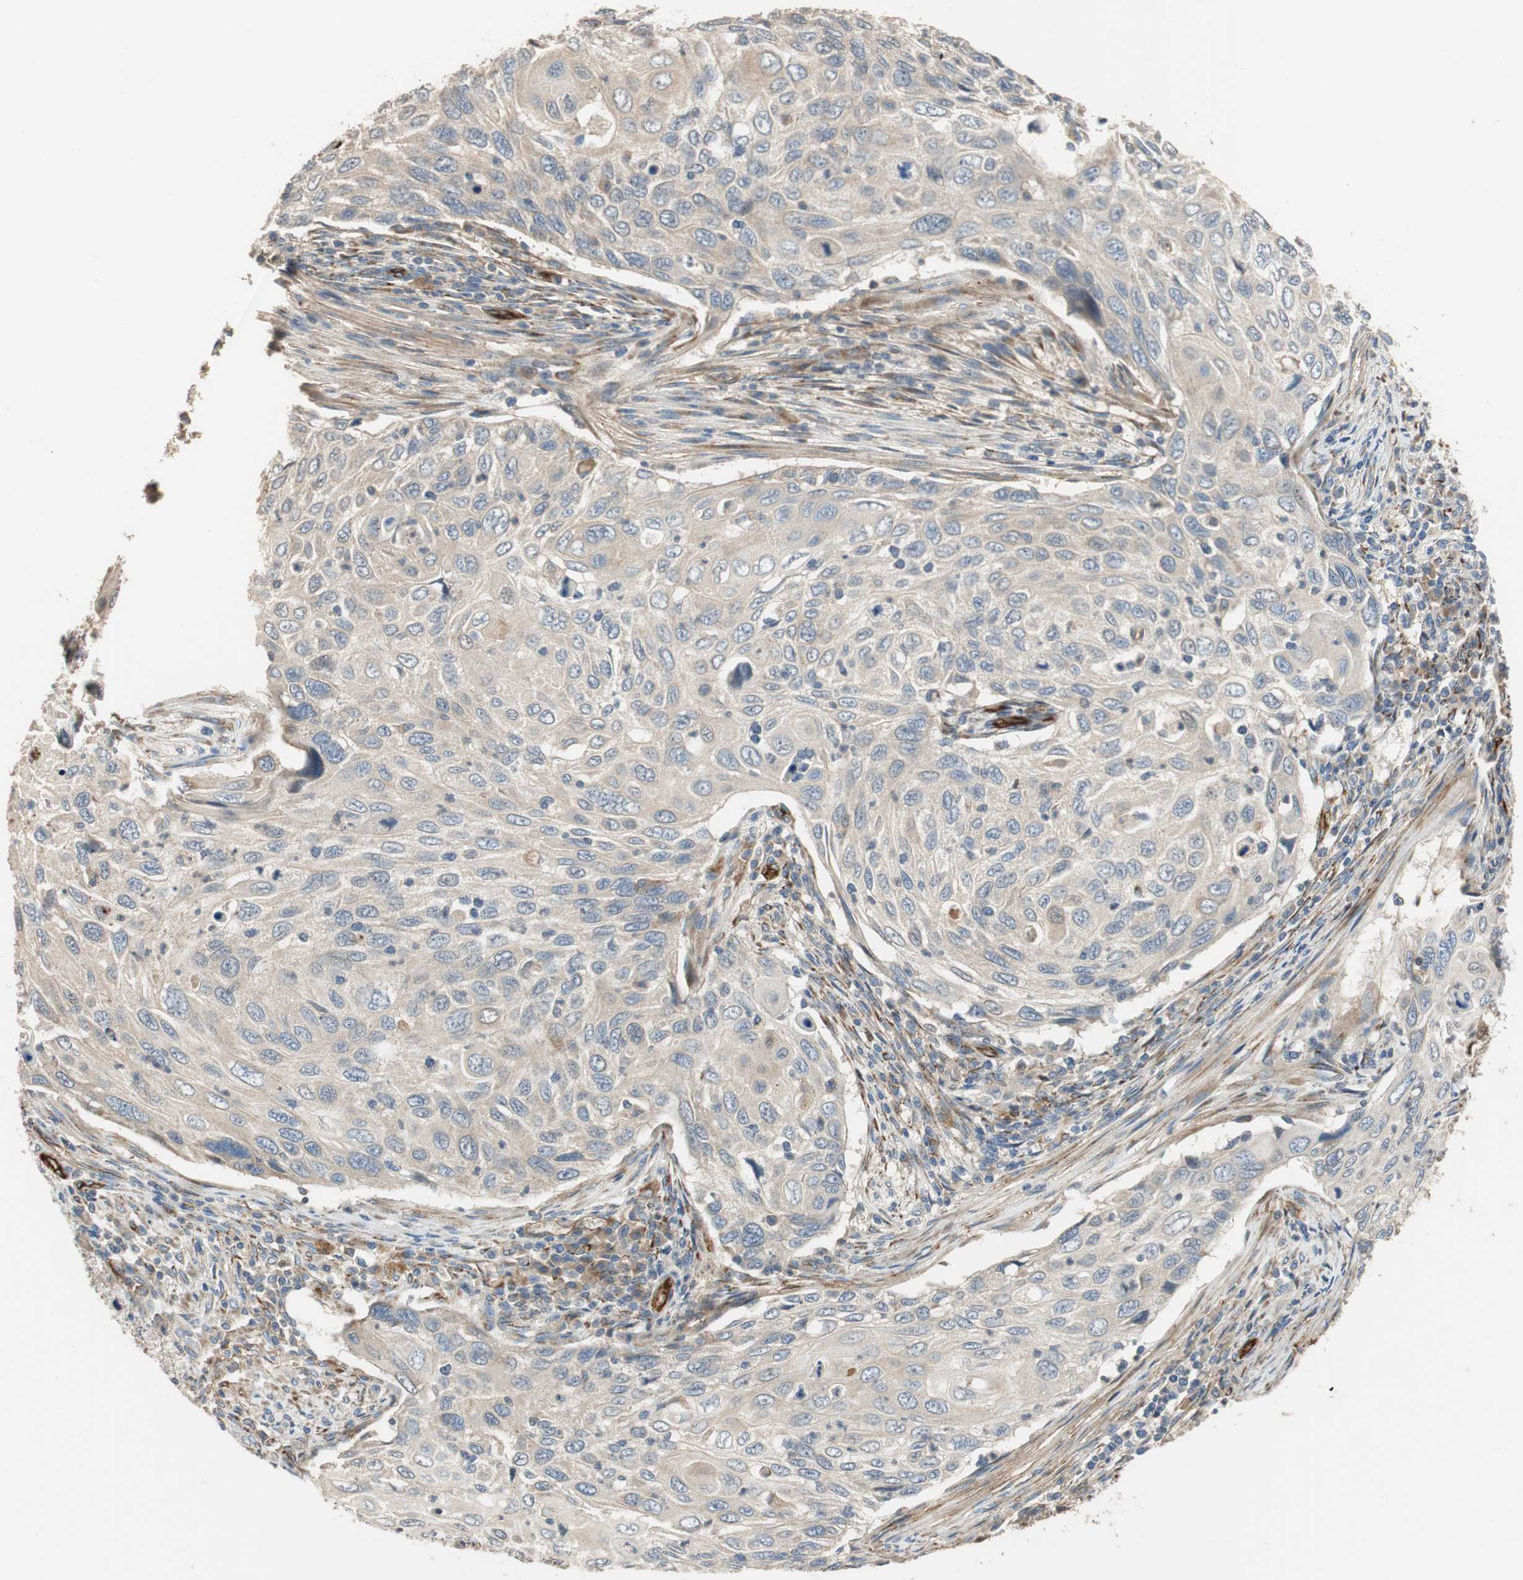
{"staining": {"intensity": "weak", "quantity": "<25%", "location": "cytoplasmic/membranous"}, "tissue": "cervical cancer", "cell_type": "Tumor cells", "image_type": "cancer", "snomed": [{"axis": "morphology", "description": "Squamous cell carcinoma, NOS"}, {"axis": "topography", "description": "Cervix"}], "caption": "Cervical cancer (squamous cell carcinoma) was stained to show a protein in brown. There is no significant staining in tumor cells.", "gene": "ALPL", "patient": {"sex": "female", "age": 70}}